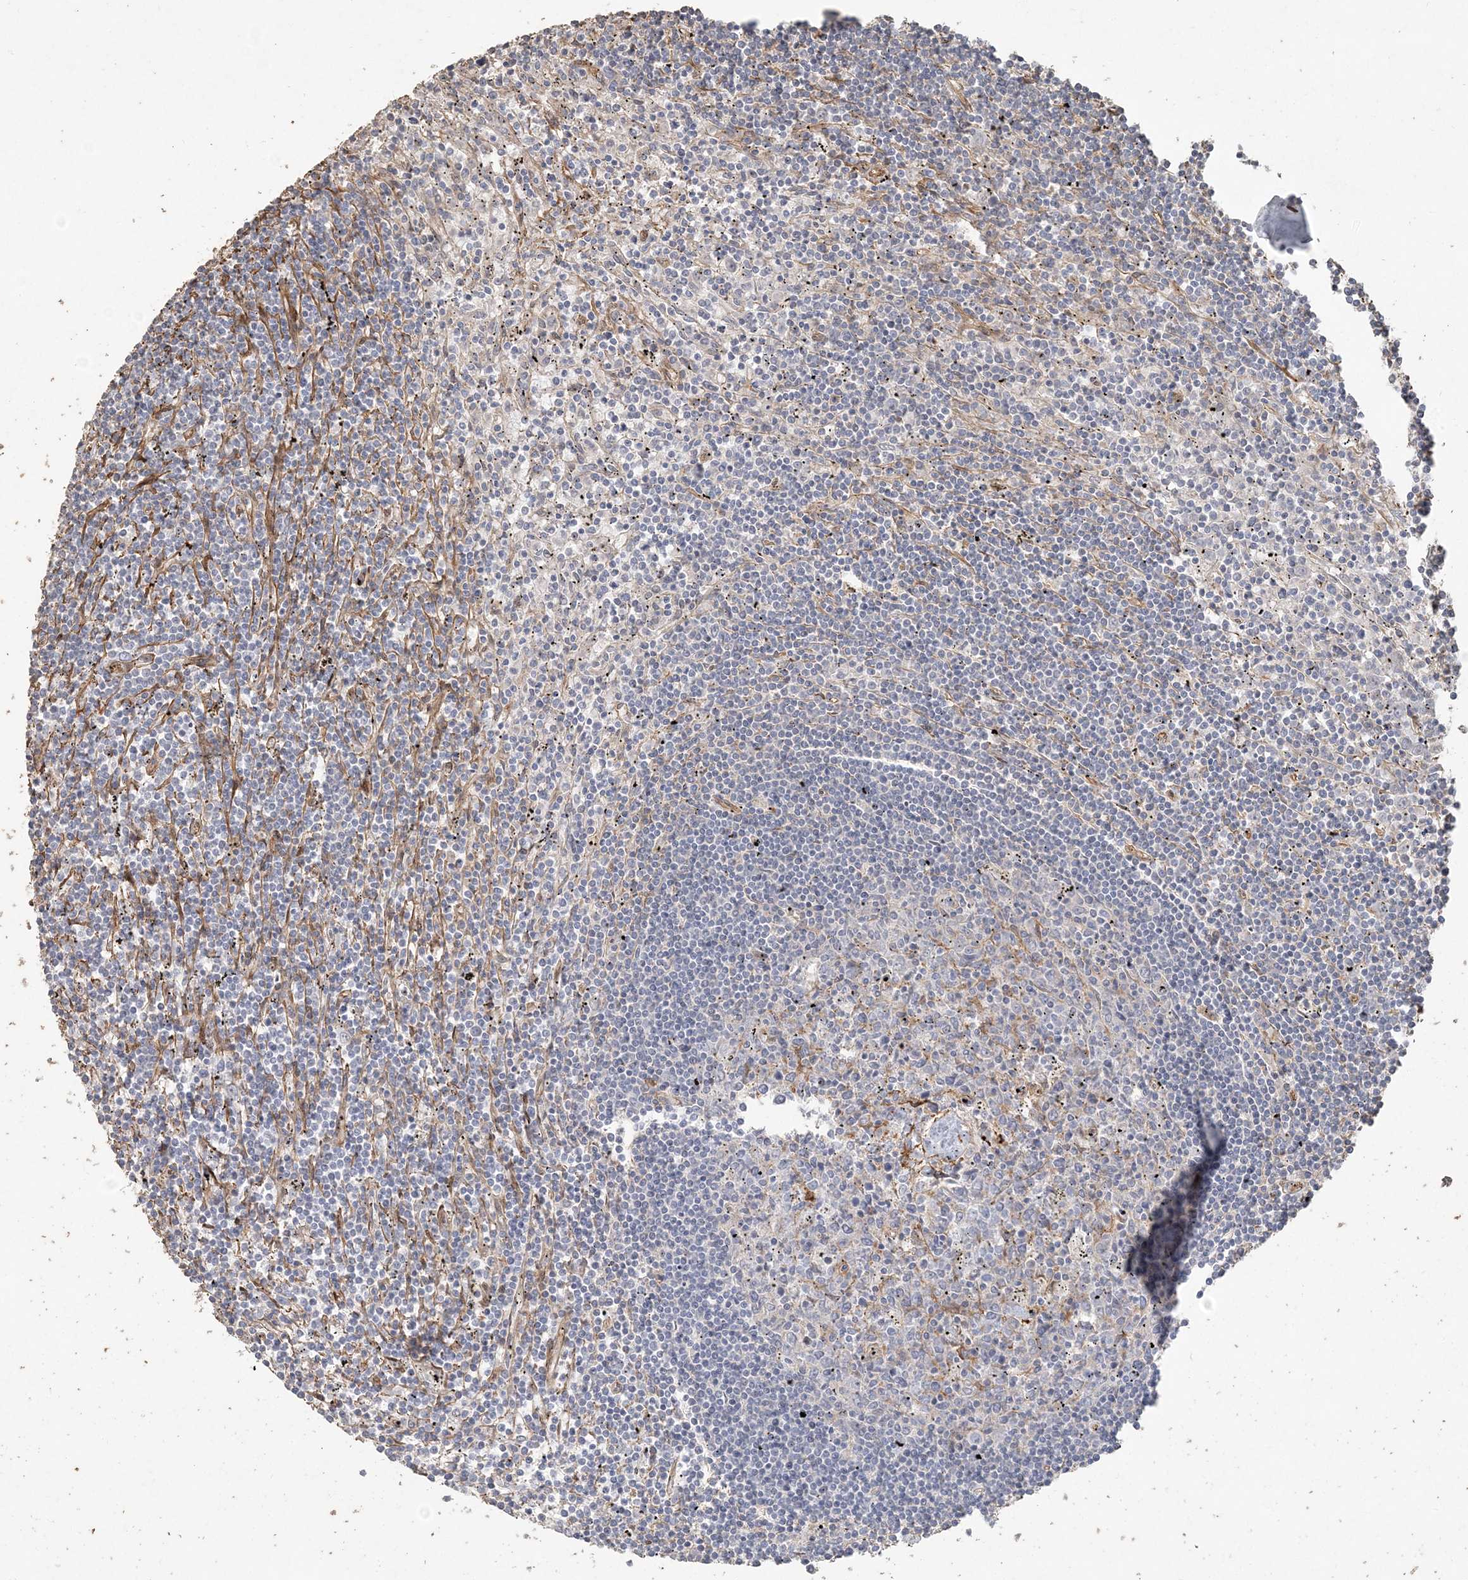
{"staining": {"intensity": "negative", "quantity": "none", "location": "none"}, "tissue": "lymphoma", "cell_type": "Tumor cells", "image_type": "cancer", "snomed": [{"axis": "morphology", "description": "Malignant lymphoma, non-Hodgkin's type, Low grade"}, {"axis": "topography", "description": "Spleen"}], "caption": "Immunohistochemistry (IHC) of lymphoma exhibits no expression in tumor cells.", "gene": "RNF145", "patient": {"sex": "male", "age": 76}}